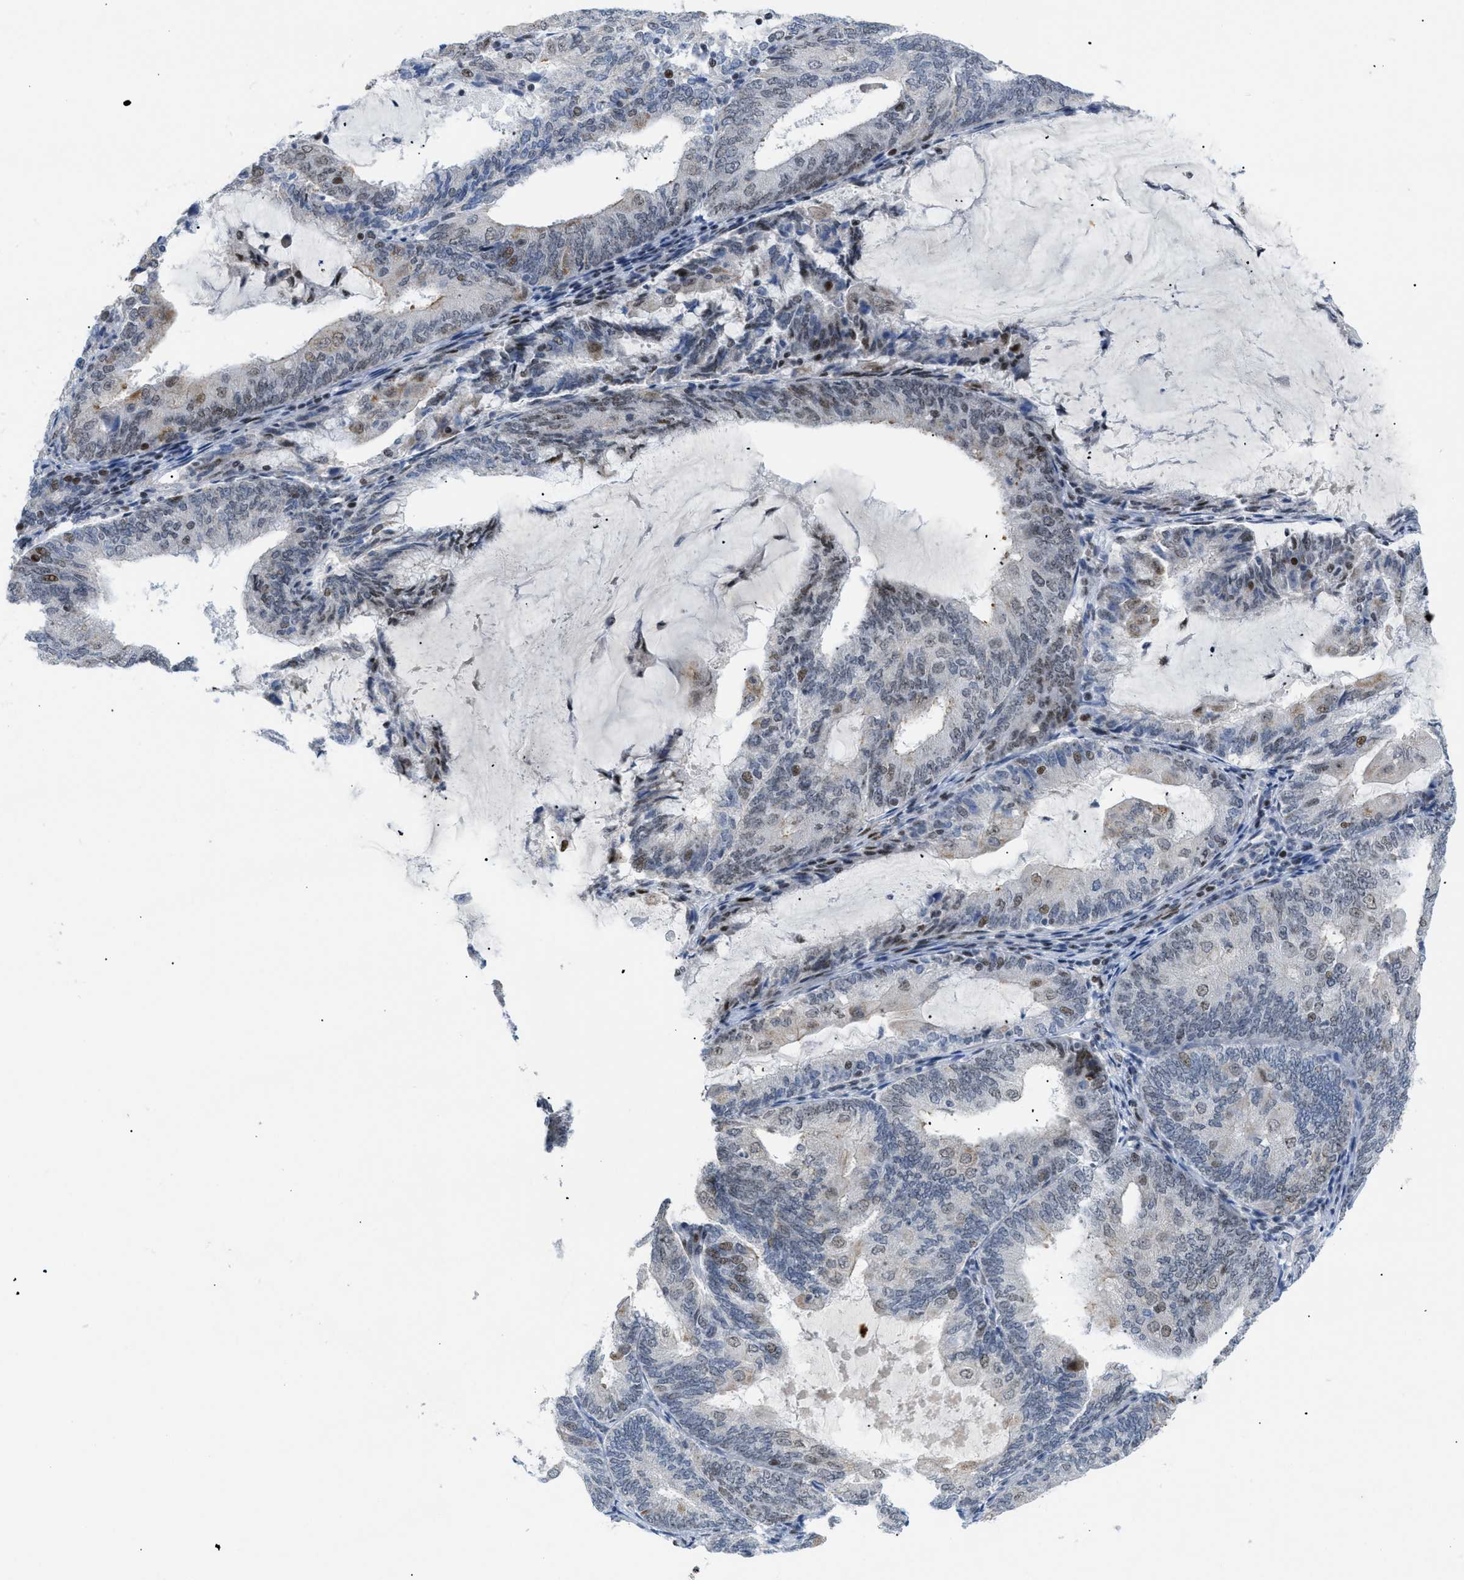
{"staining": {"intensity": "moderate", "quantity": "<25%", "location": "nuclear"}, "tissue": "endometrial cancer", "cell_type": "Tumor cells", "image_type": "cancer", "snomed": [{"axis": "morphology", "description": "Adenocarcinoma, NOS"}, {"axis": "topography", "description": "Endometrium"}], "caption": "Protein staining of adenocarcinoma (endometrial) tissue displays moderate nuclear staining in approximately <25% of tumor cells. (DAB (3,3'-diaminobenzidine) IHC with brightfield microscopy, high magnification).", "gene": "MED1", "patient": {"sex": "female", "age": 81}}